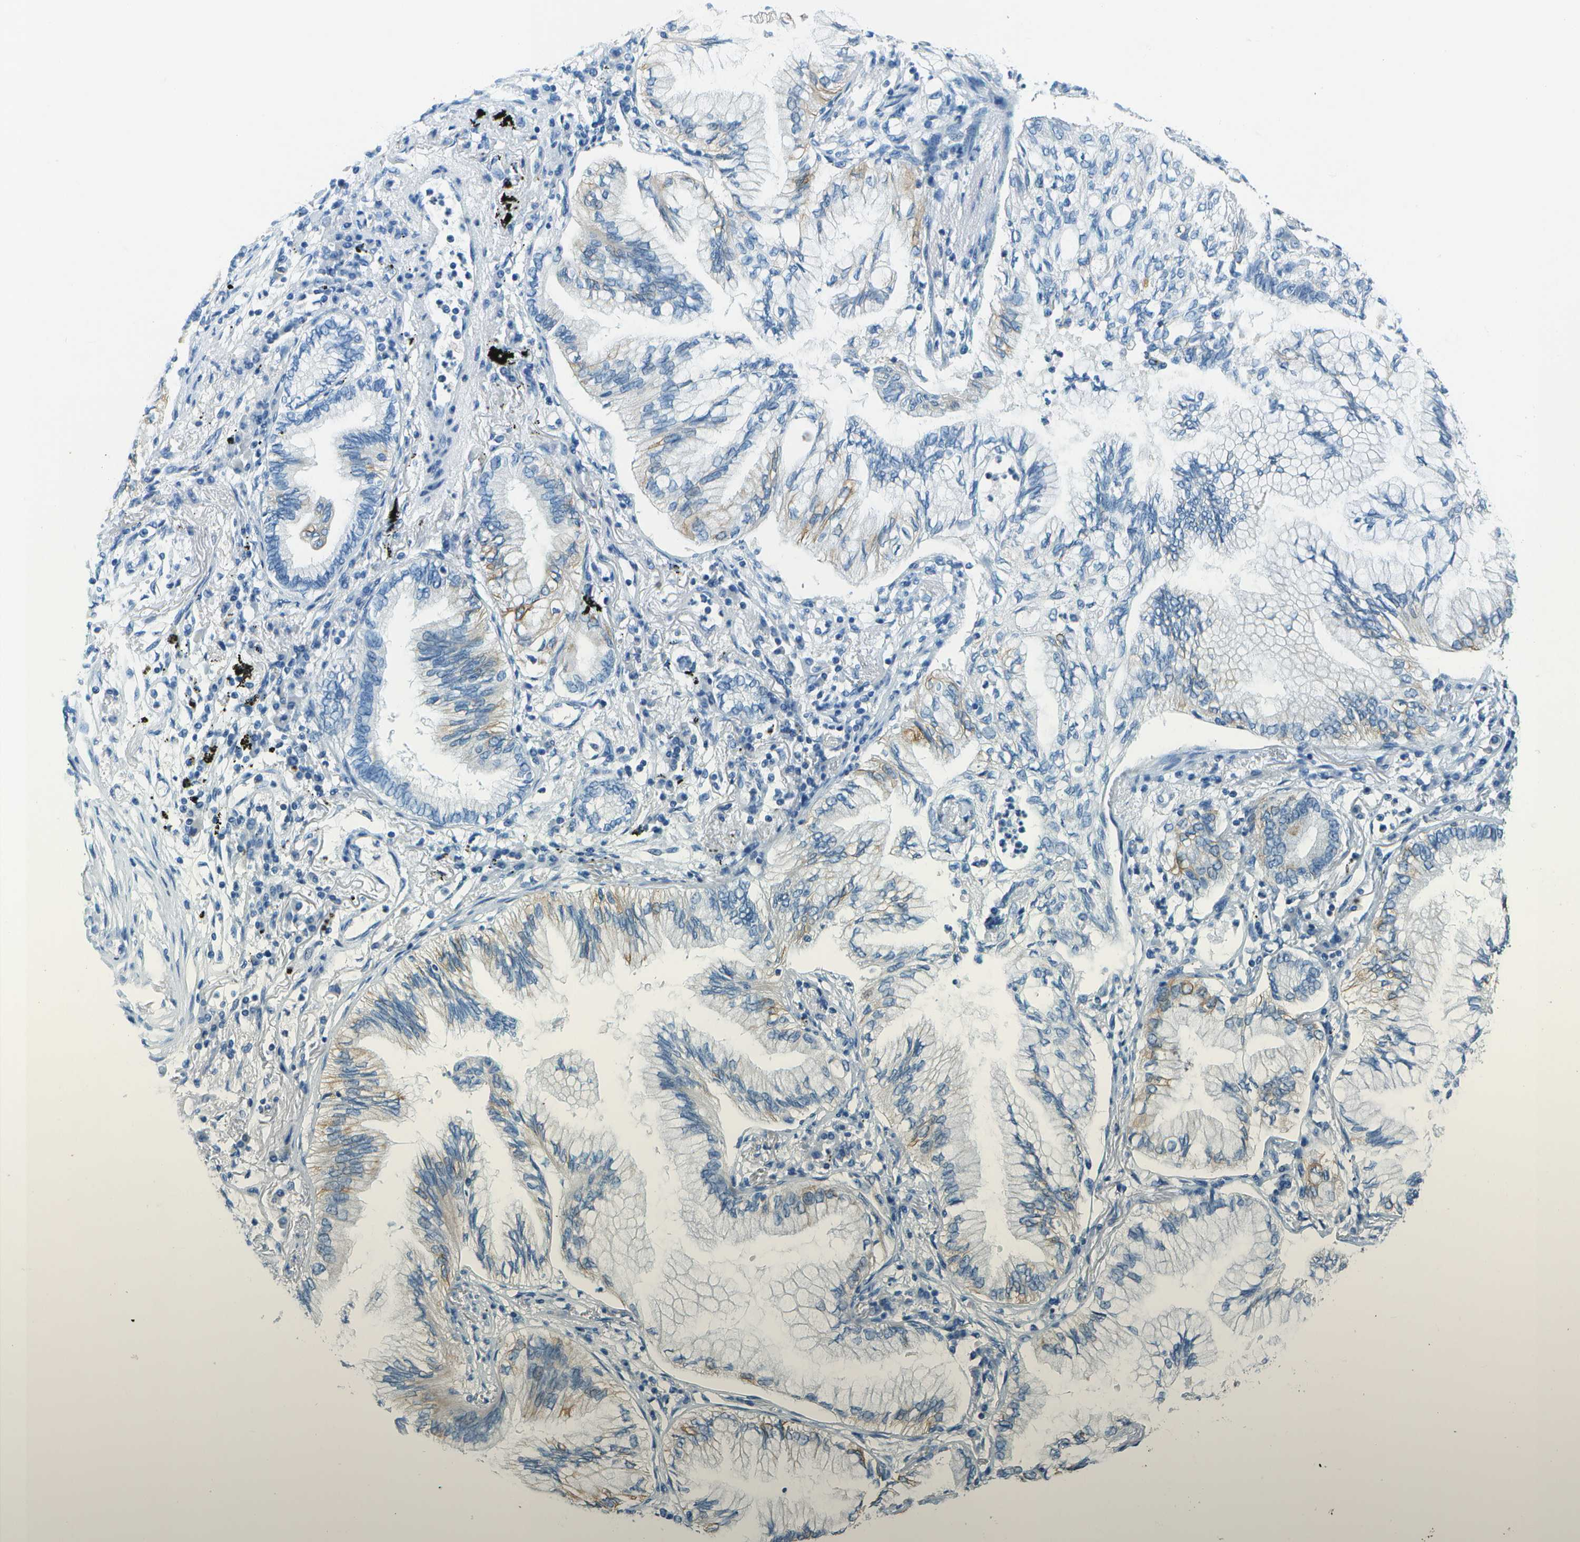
{"staining": {"intensity": "moderate", "quantity": "<25%", "location": "cytoplasmic/membranous"}, "tissue": "lung cancer", "cell_type": "Tumor cells", "image_type": "cancer", "snomed": [{"axis": "morphology", "description": "Normal tissue, NOS"}, {"axis": "morphology", "description": "Adenocarcinoma, NOS"}, {"axis": "topography", "description": "Bronchus"}, {"axis": "topography", "description": "Lung"}], "caption": "An IHC micrograph of neoplastic tissue is shown. Protein staining in brown labels moderate cytoplasmic/membranous positivity in adenocarcinoma (lung) within tumor cells.", "gene": "SLC16A10", "patient": {"sex": "female", "age": 70}}